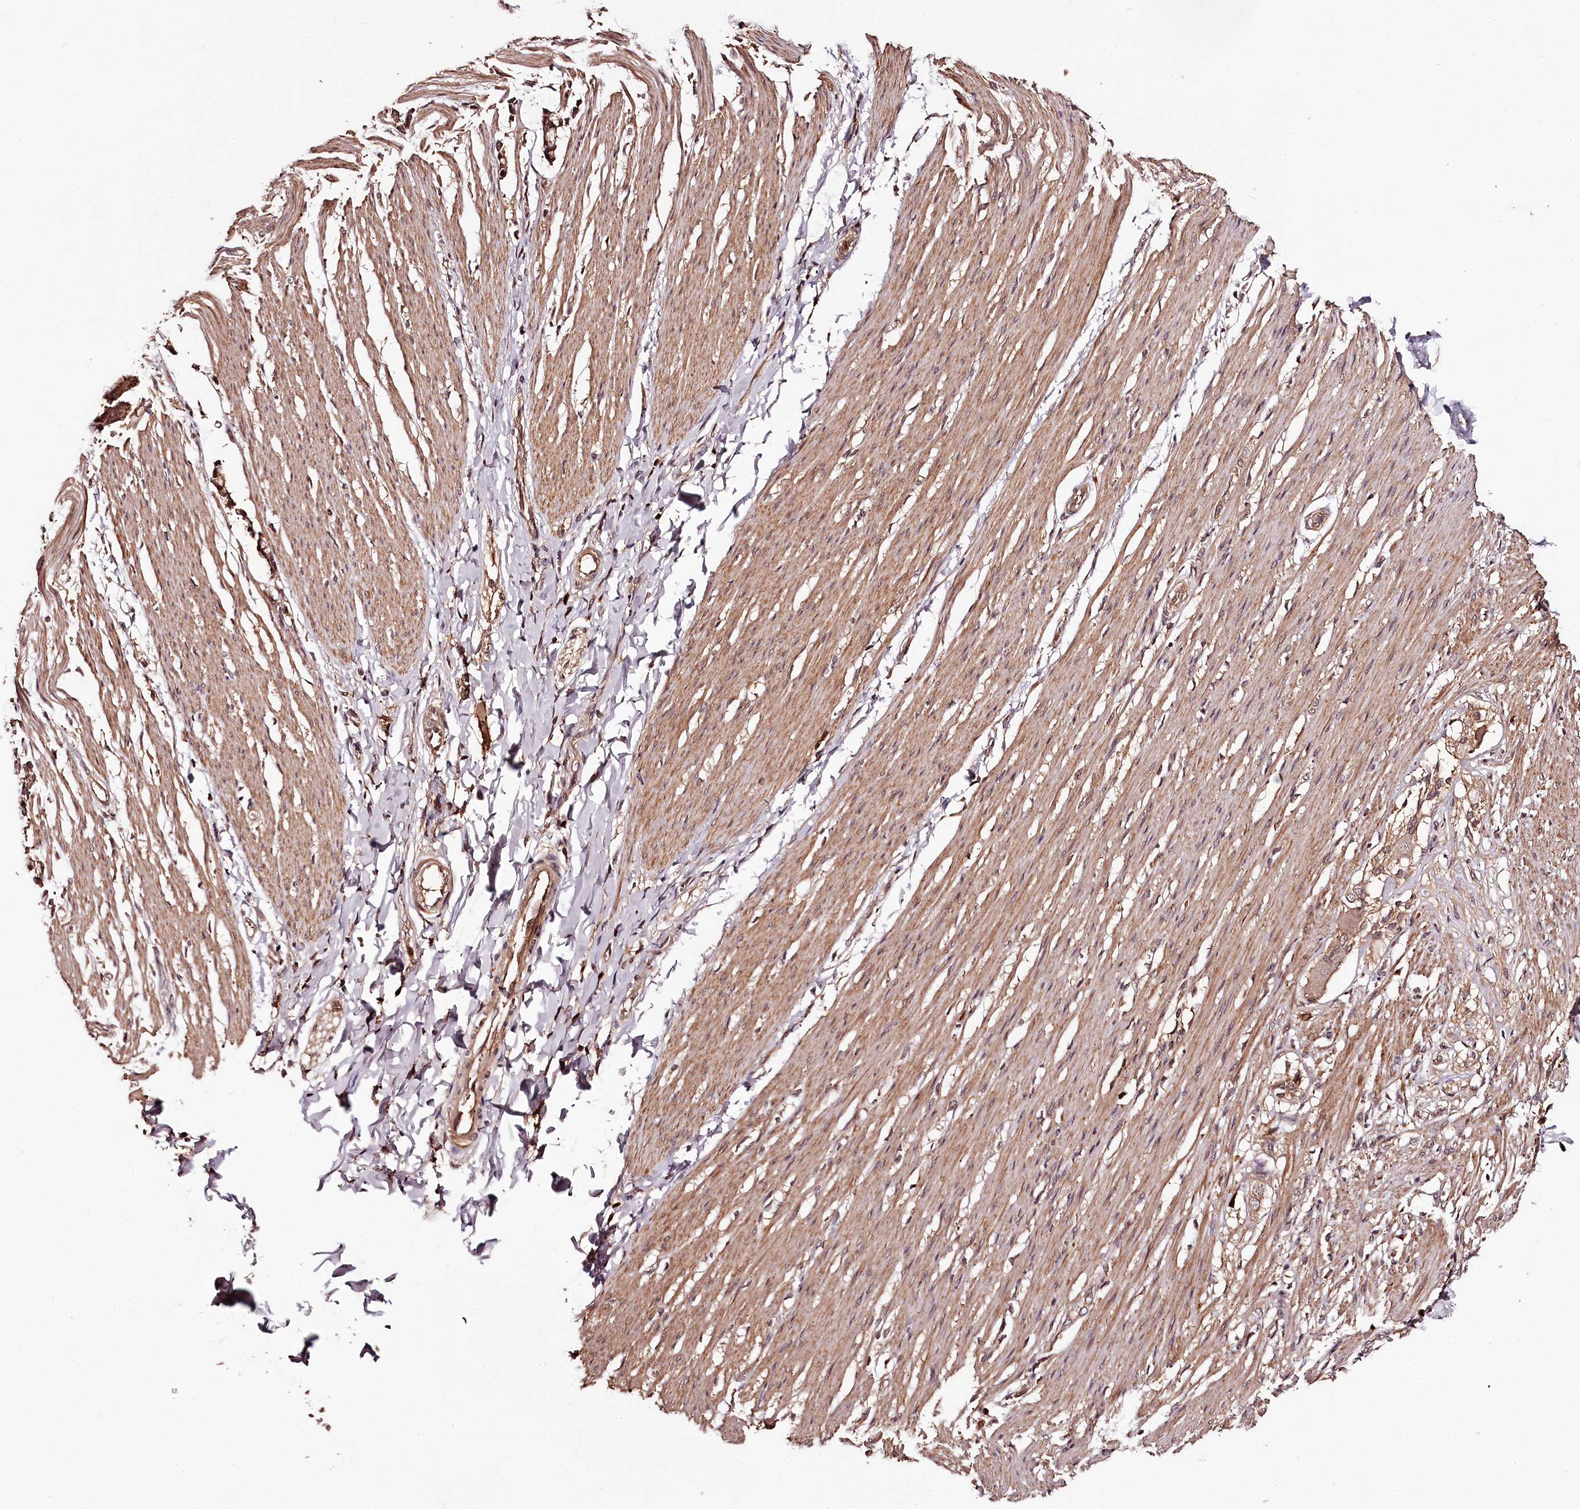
{"staining": {"intensity": "moderate", "quantity": ">75%", "location": "cytoplasmic/membranous"}, "tissue": "smooth muscle", "cell_type": "Smooth muscle cells", "image_type": "normal", "snomed": [{"axis": "morphology", "description": "Normal tissue, NOS"}, {"axis": "morphology", "description": "Adenocarcinoma, NOS"}, {"axis": "topography", "description": "Colon"}, {"axis": "topography", "description": "Peripheral nerve tissue"}], "caption": "Smooth muscle stained with immunohistochemistry (IHC) demonstrates moderate cytoplasmic/membranous positivity in approximately >75% of smooth muscle cells. (DAB (3,3'-diaminobenzidine) = brown stain, brightfield microscopy at high magnification).", "gene": "TTC12", "patient": {"sex": "male", "age": 14}}